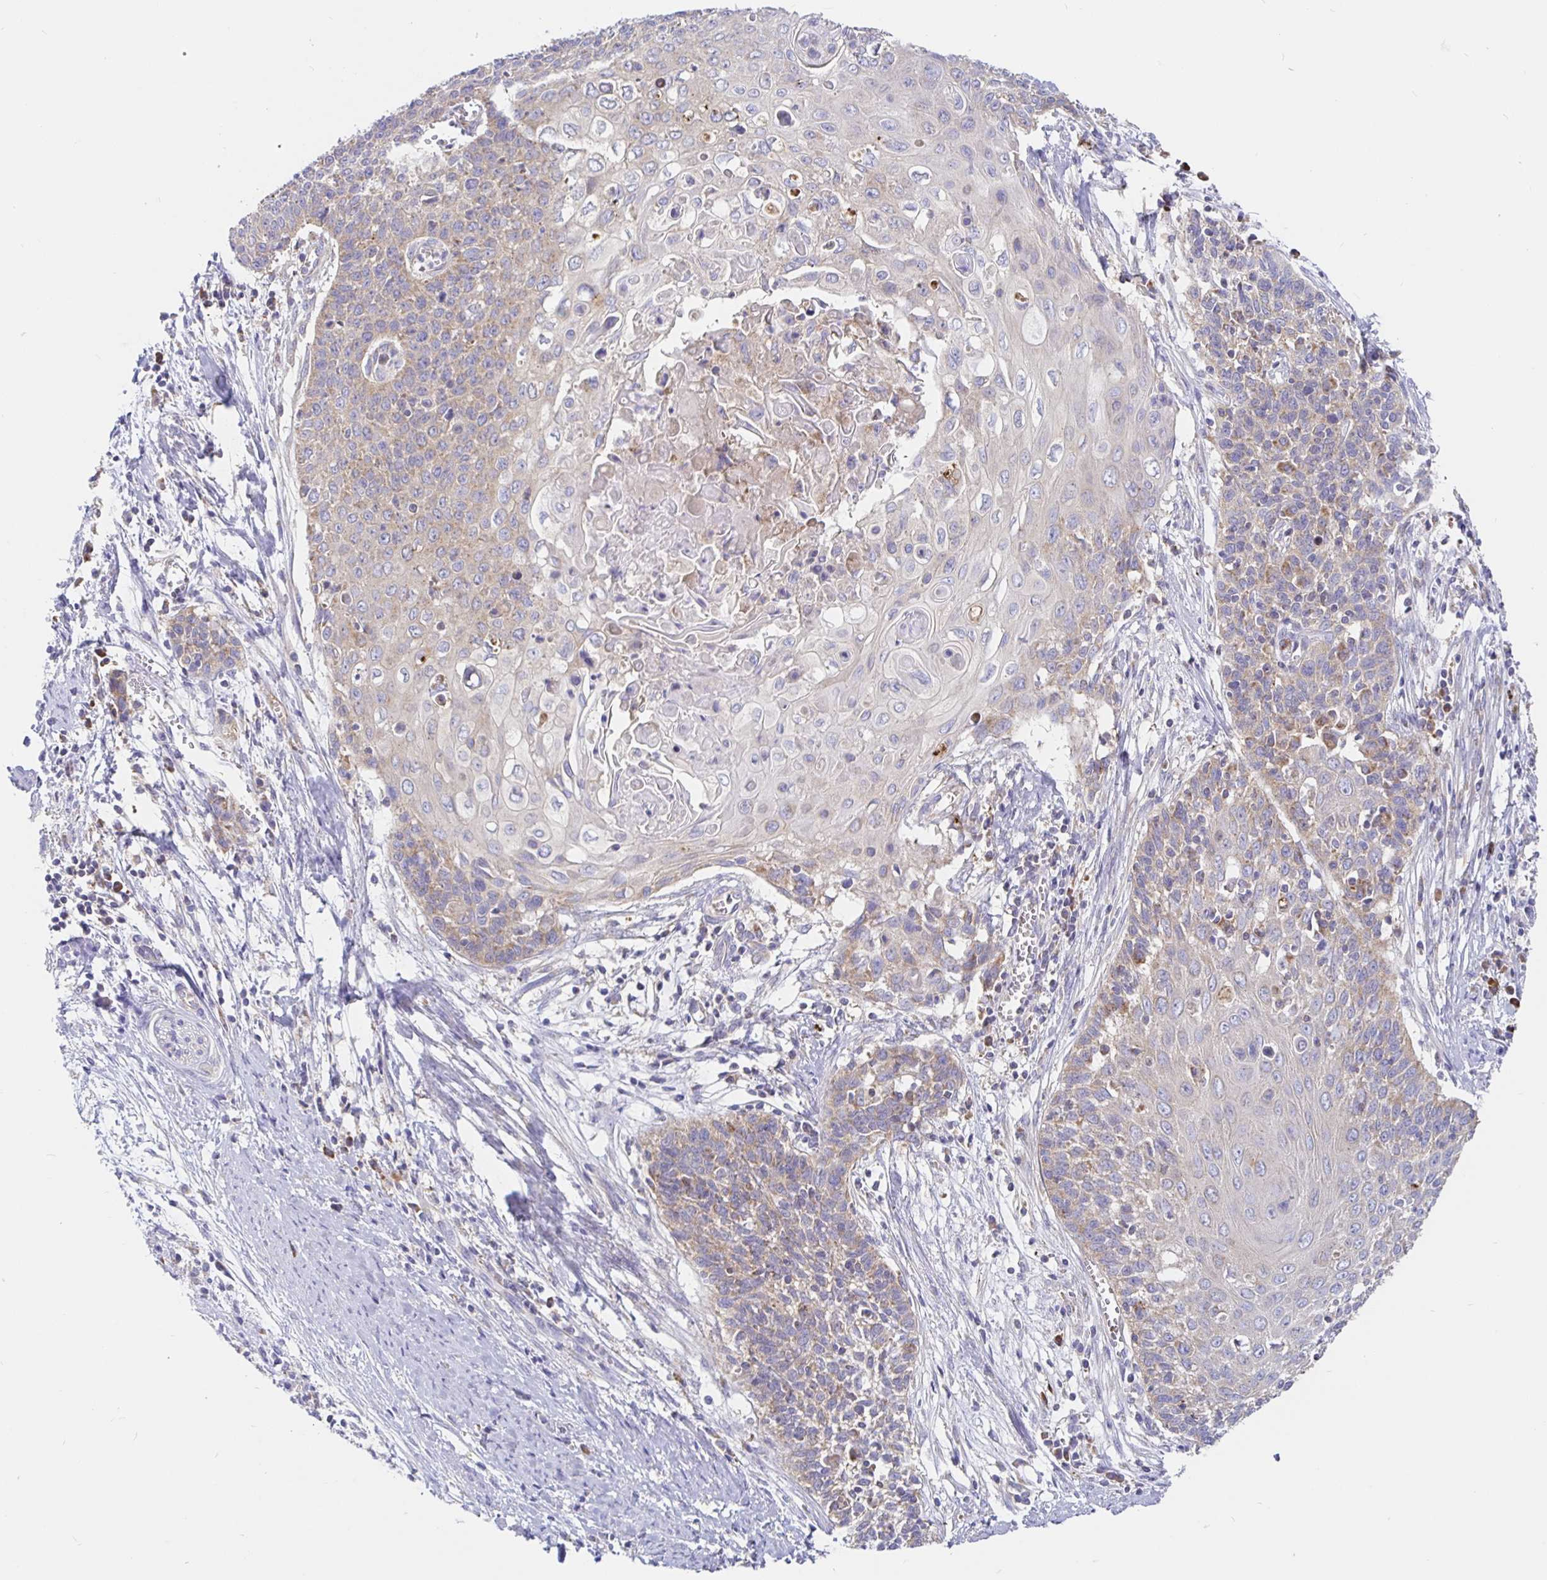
{"staining": {"intensity": "weak", "quantity": "25%-75%", "location": "cytoplasmic/membranous"}, "tissue": "cervical cancer", "cell_type": "Tumor cells", "image_type": "cancer", "snomed": [{"axis": "morphology", "description": "Squamous cell carcinoma, NOS"}, {"axis": "topography", "description": "Cervix"}], "caption": "A micrograph of cervical cancer stained for a protein reveals weak cytoplasmic/membranous brown staining in tumor cells.", "gene": "PRDX3", "patient": {"sex": "female", "age": 39}}